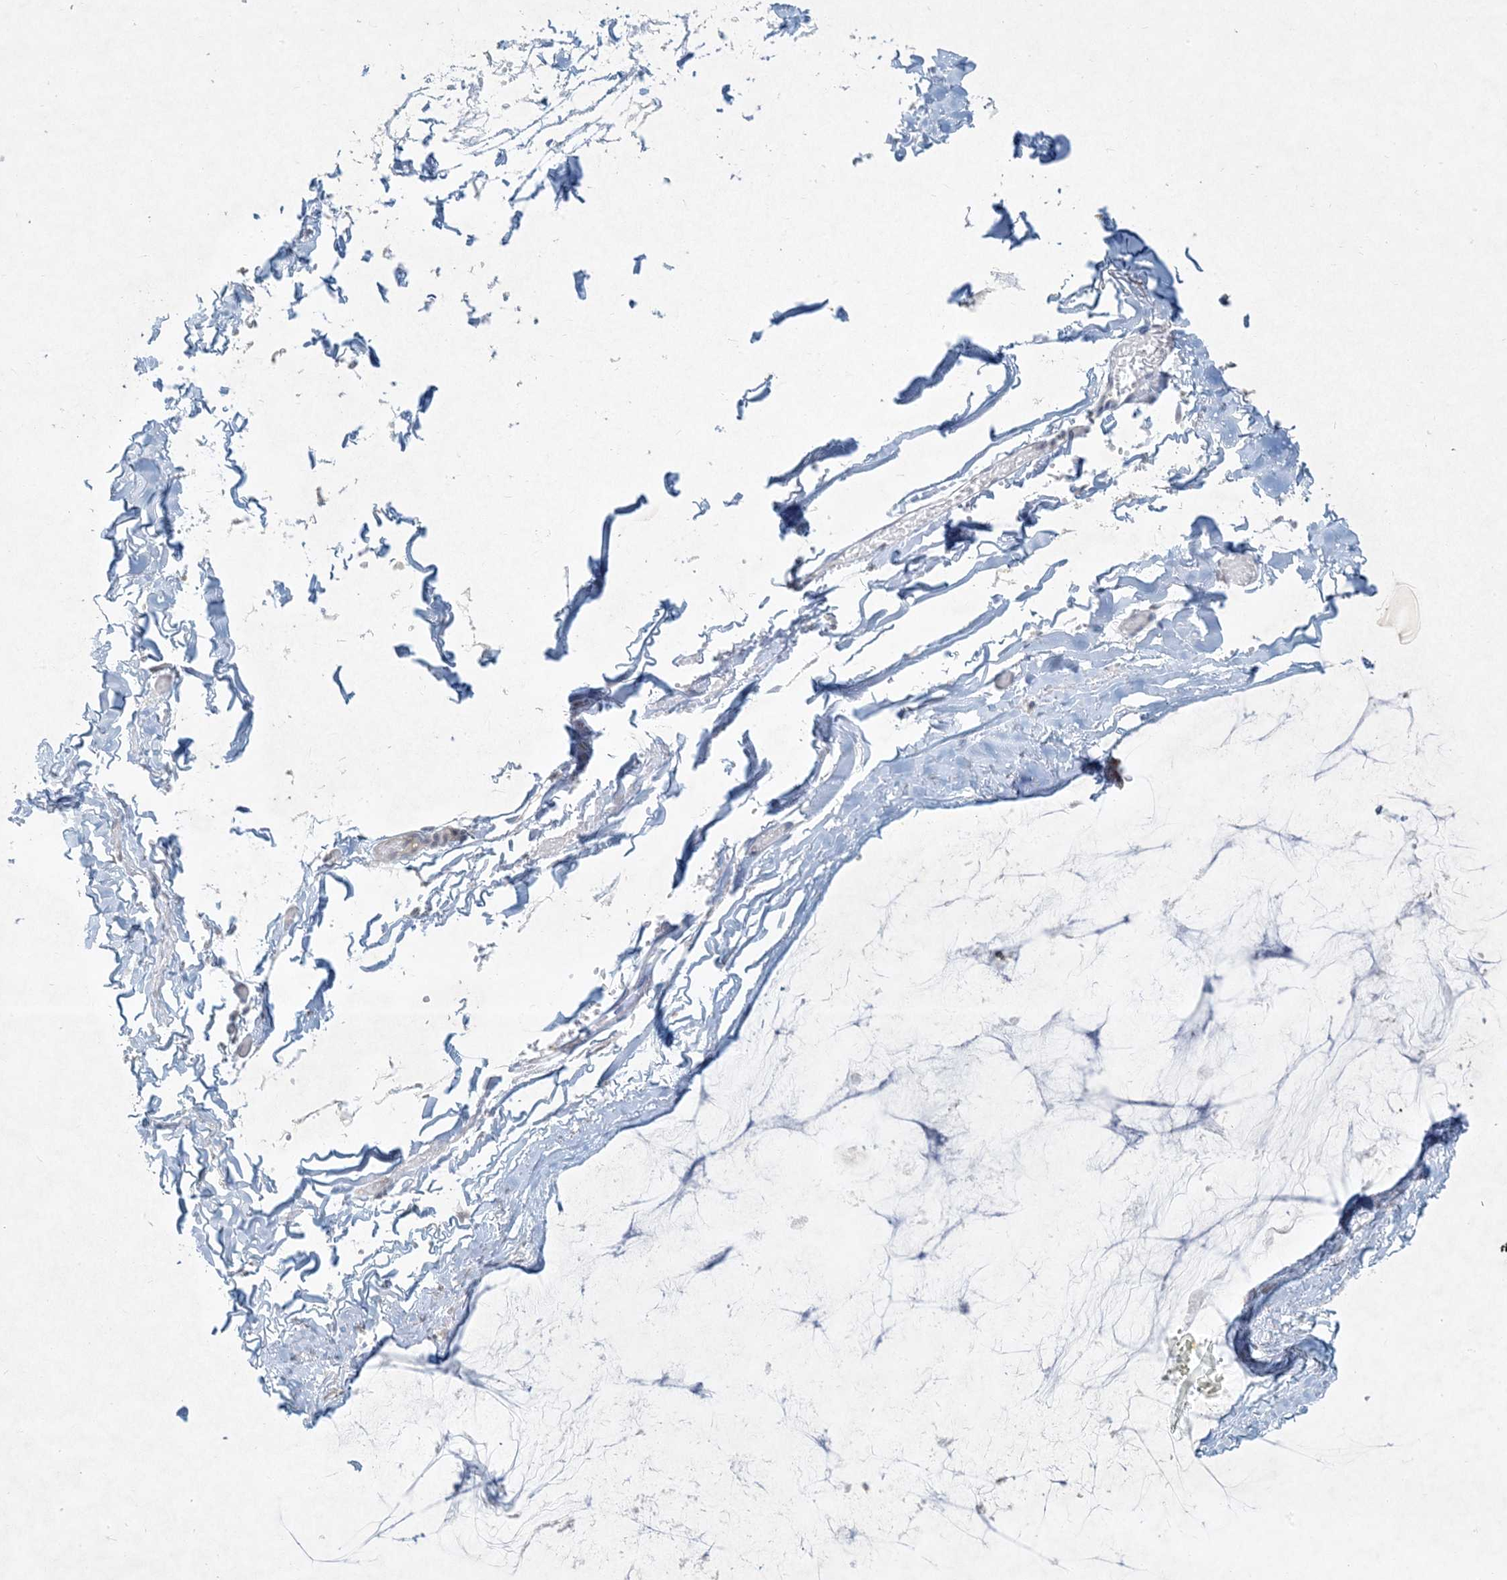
{"staining": {"intensity": "weak", "quantity": "25%-75%", "location": "cytoplasmic/membranous"}, "tissue": "ovarian cancer", "cell_type": "Tumor cells", "image_type": "cancer", "snomed": [{"axis": "morphology", "description": "Cystadenocarcinoma, mucinous, NOS"}, {"axis": "topography", "description": "Ovary"}], "caption": "A histopathology image of mucinous cystadenocarcinoma (ovarian) stained for a protein reveals weak cytoplasmic/membranous brown staining in tumor cells.", "gene": "BCORL1", "patient": {"sex": "female", "age": 39}}